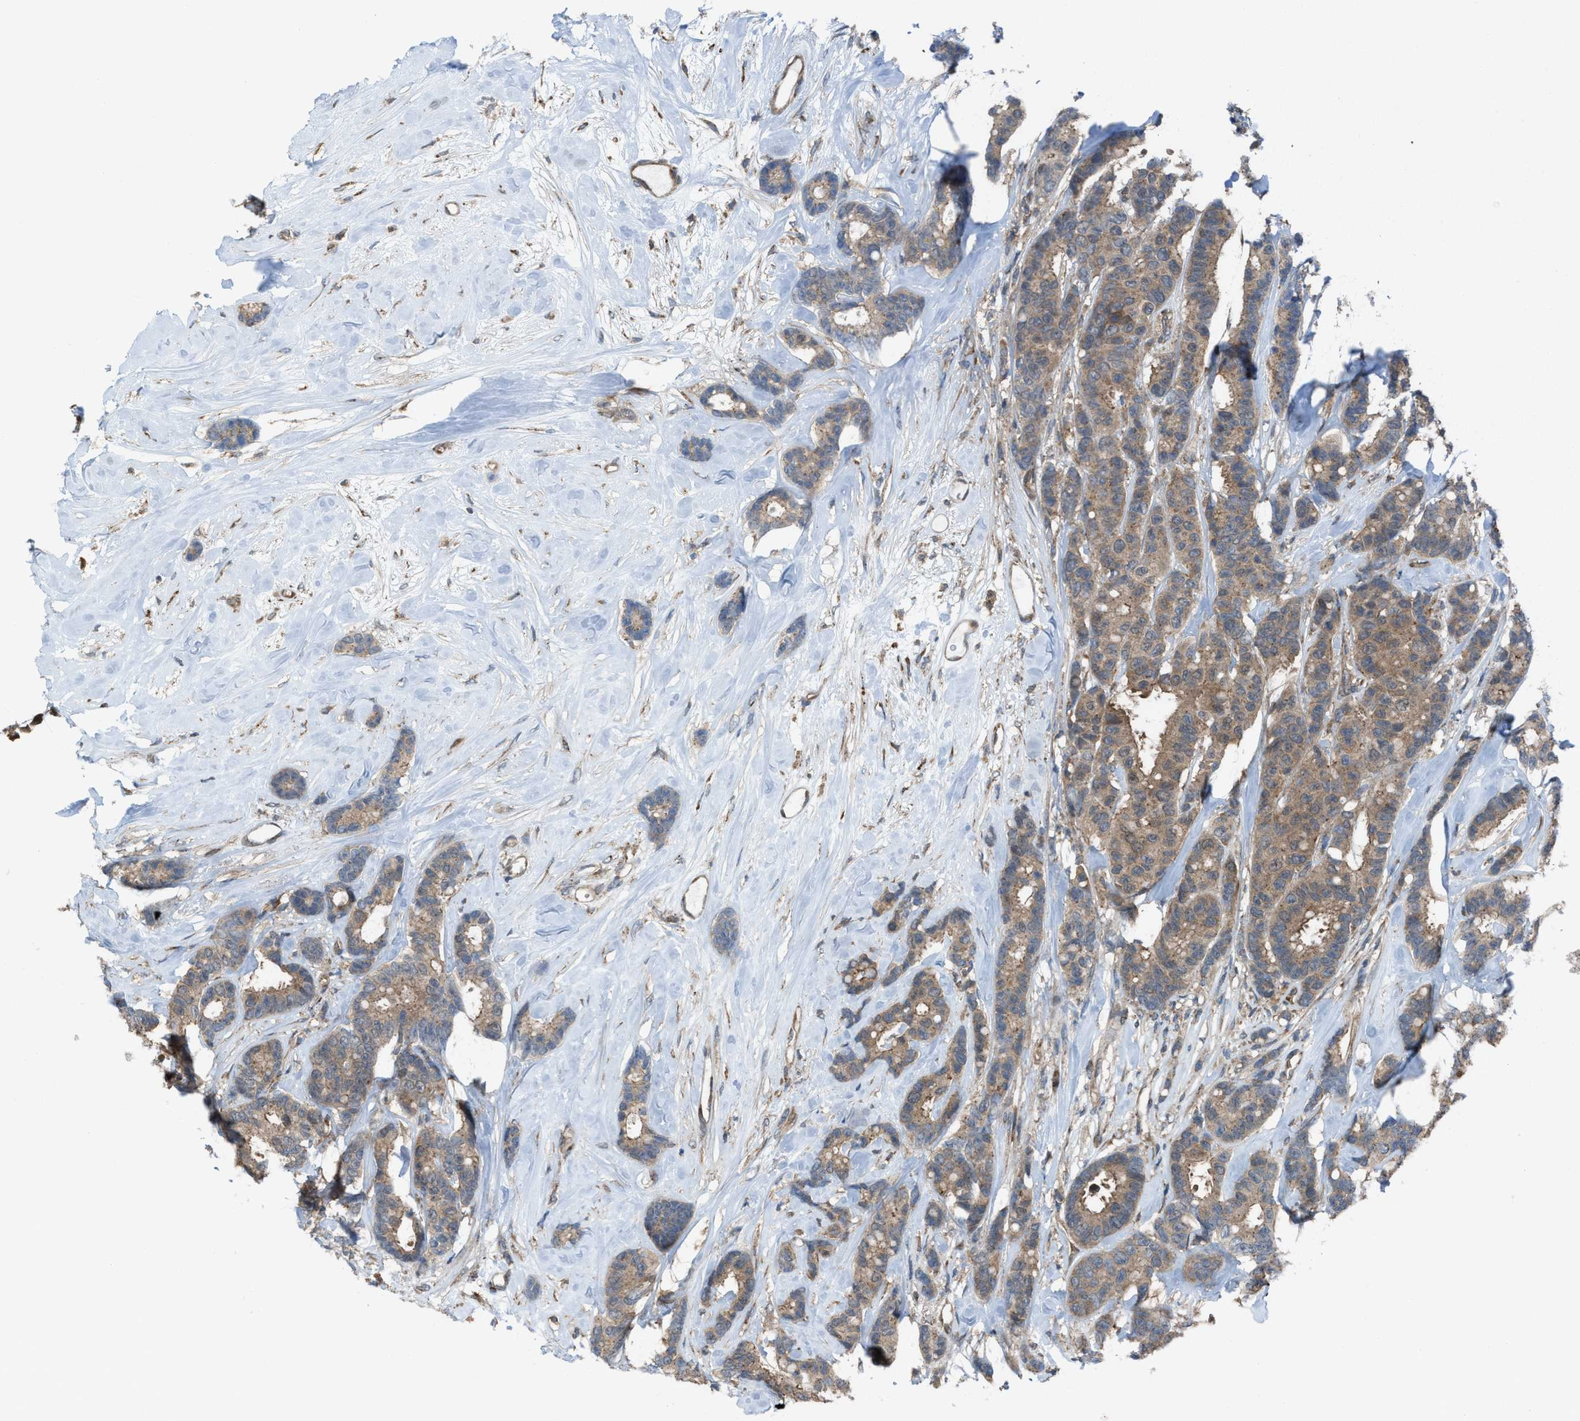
{"staining": {"intensity": "moderate", "quantity": ">75%", "location": "cytoplasmic/membranous"}, "tissue": "breast cancer", "cell_type": "Tumor cells", "image_type": "cancer", "snomed": [{"axis": "morphology", "description": "Duct carcinoma"}, {"axis": "topography", "description": "Breast"}], "caption": "Protein staining exhibits moderate cytoplasmic/membranous positivity in about >75% of tumor cells in breast cancer.", "gene": "PLAA", "patient": {"sex": "female", "age": 87}}